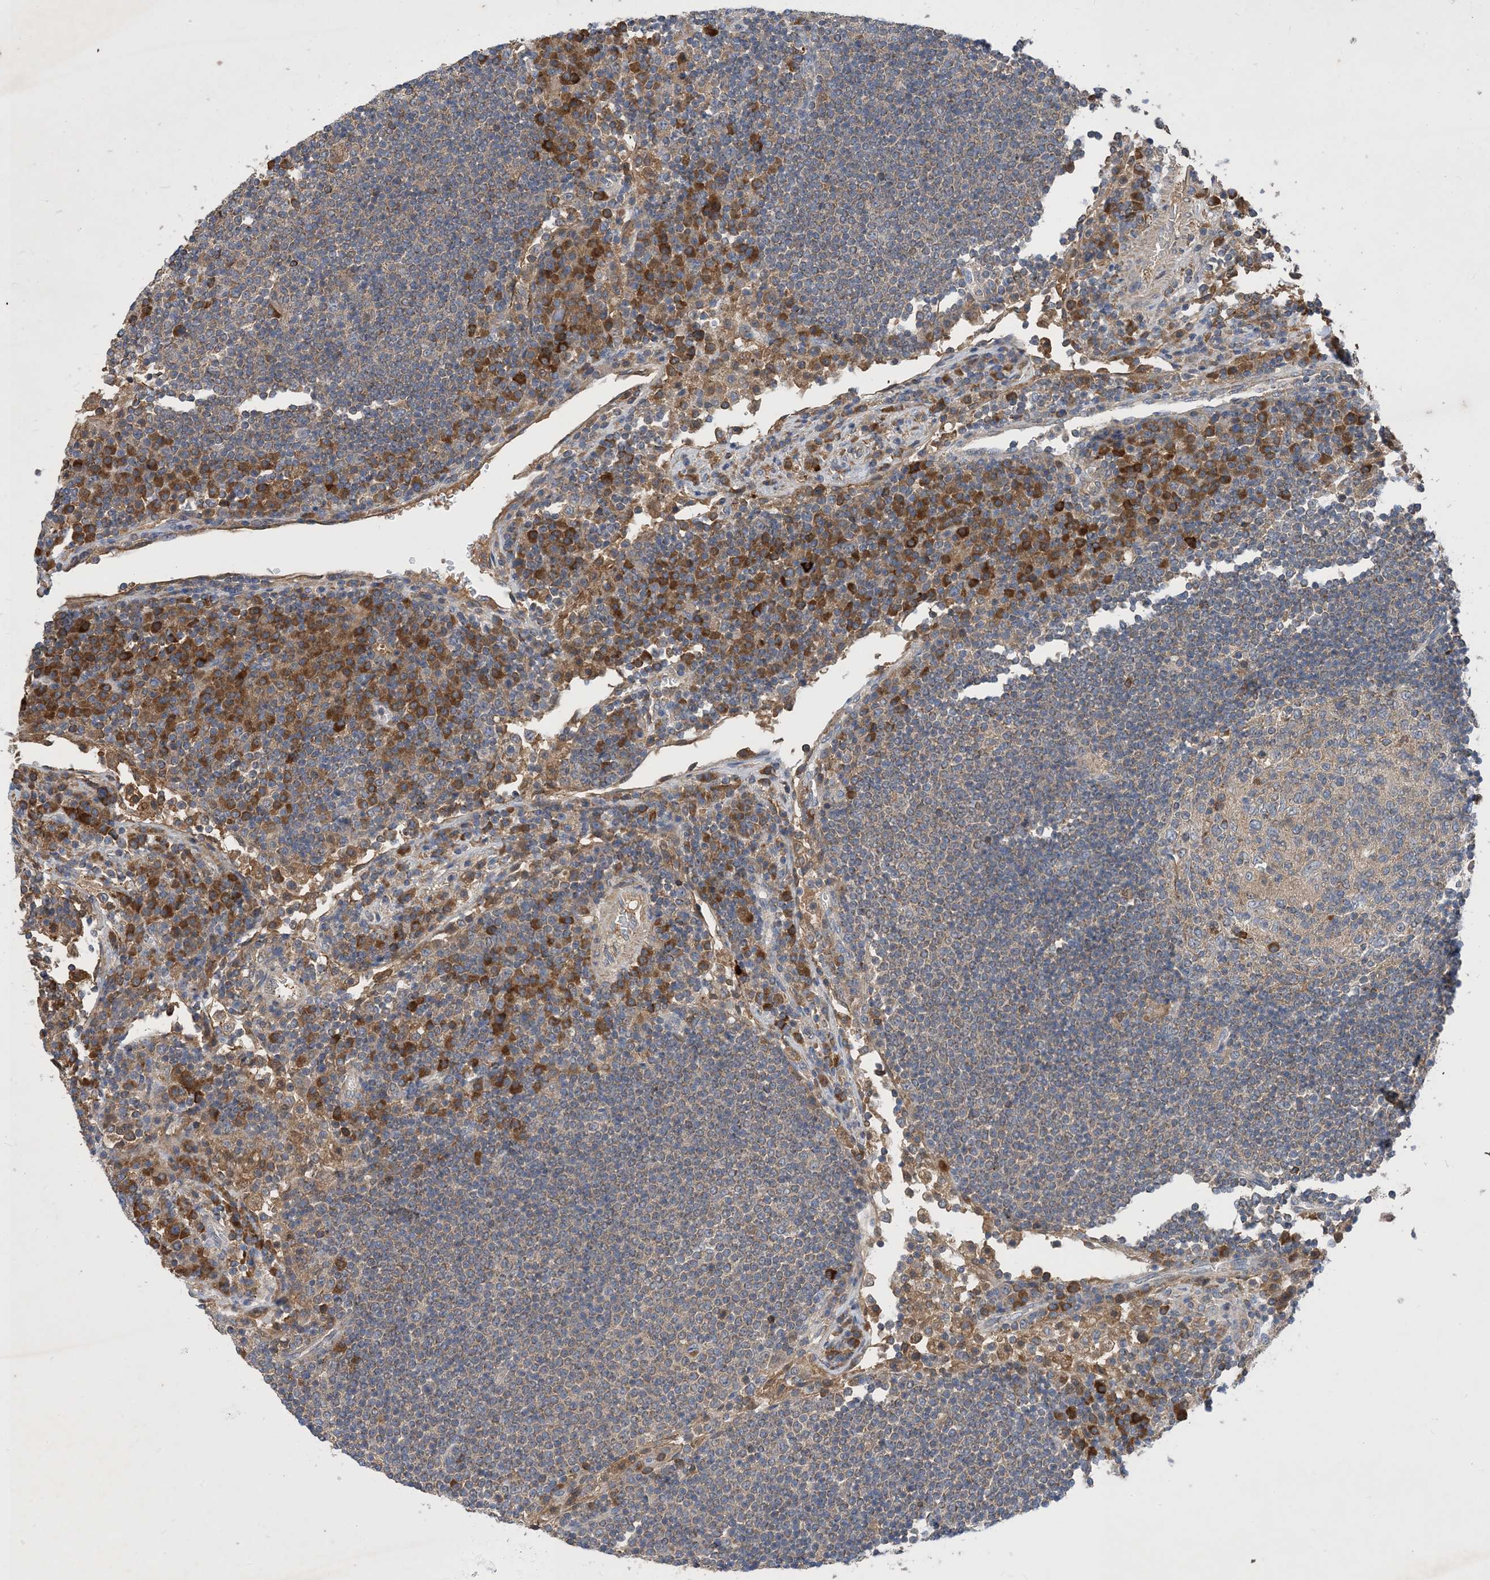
{"staining": {"intensity": "negative", "quantity": "none", "location": "none"}, "tissue": "lymph node", "cell_type": "Germinal center cells", "image_type": "normal", "snomed": [{"axis": "morphology", "description": "Normal tissue, NOS"}, {"axis": "topography", "description": "Lymph node"}], "caption": "This is a image of immunohistochemistry staining of normal lymph node, which shows no expression in germinal center cells.", "gene": "STK19", "patient": {"sex": "female", "age": 53}}